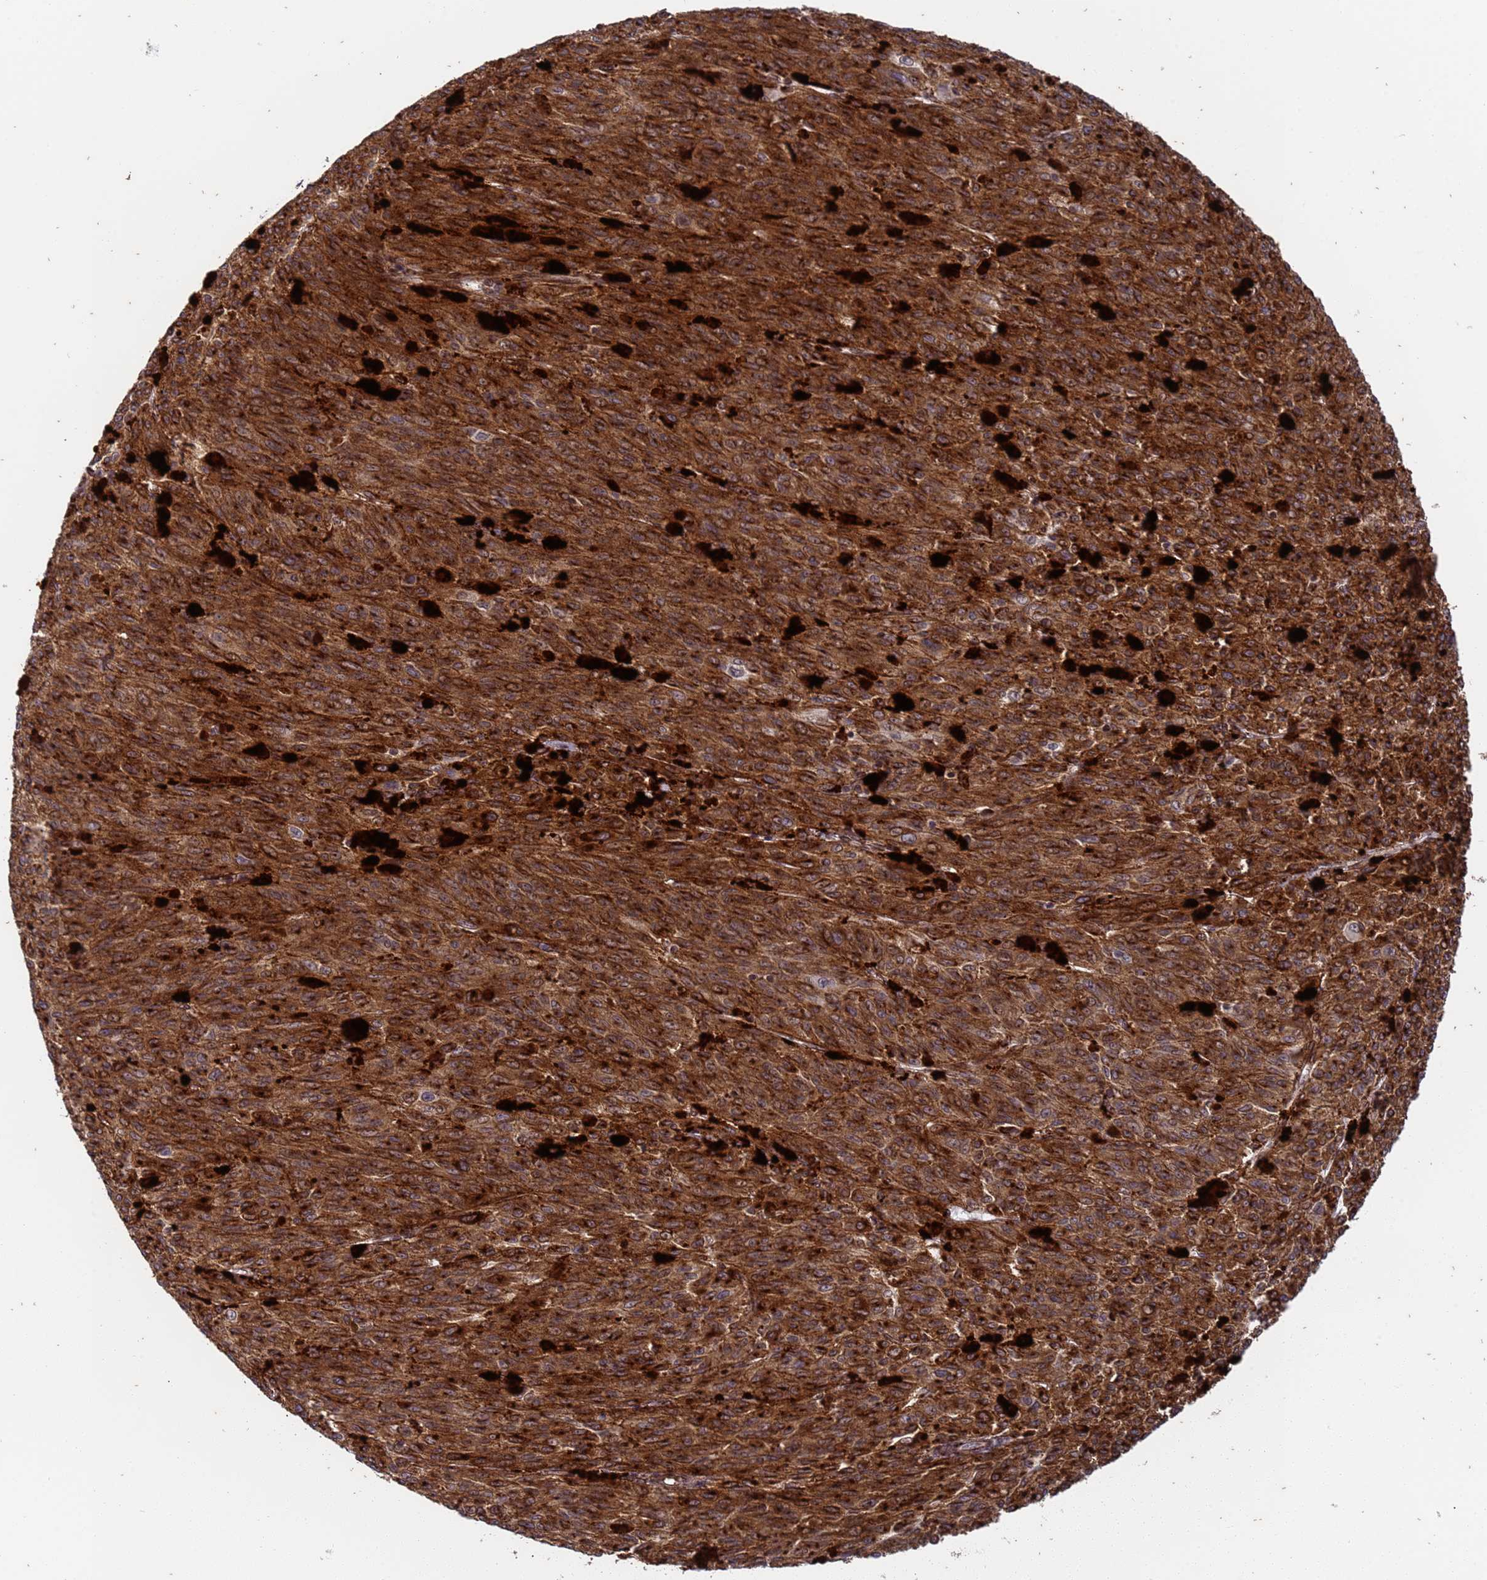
{"staining": {"intensity": "strong", "quantity": ">75%", "location": "cytoplasmic/membranous"}, "tissue": "melanoma", "cell_type": "Tumor cells", "image_type": "cancer", "snomed": [{"axis": "morphology", "description": "Malignant melanoma, NOS"}, {"axis": "topography", "description": "Skin"}], "caption": "Melanoma tissue shows strong cytoplasmic/membranous expression in approximately >75% of tumor cells (Stains: DAB (3,3'-diaminobenzidine) in brown, nuclei in blue, Microscopy: brightfield microscopy at high magnification).", "gene": "IGFBP7", "patient": {"sex": "female", "age": 52}}